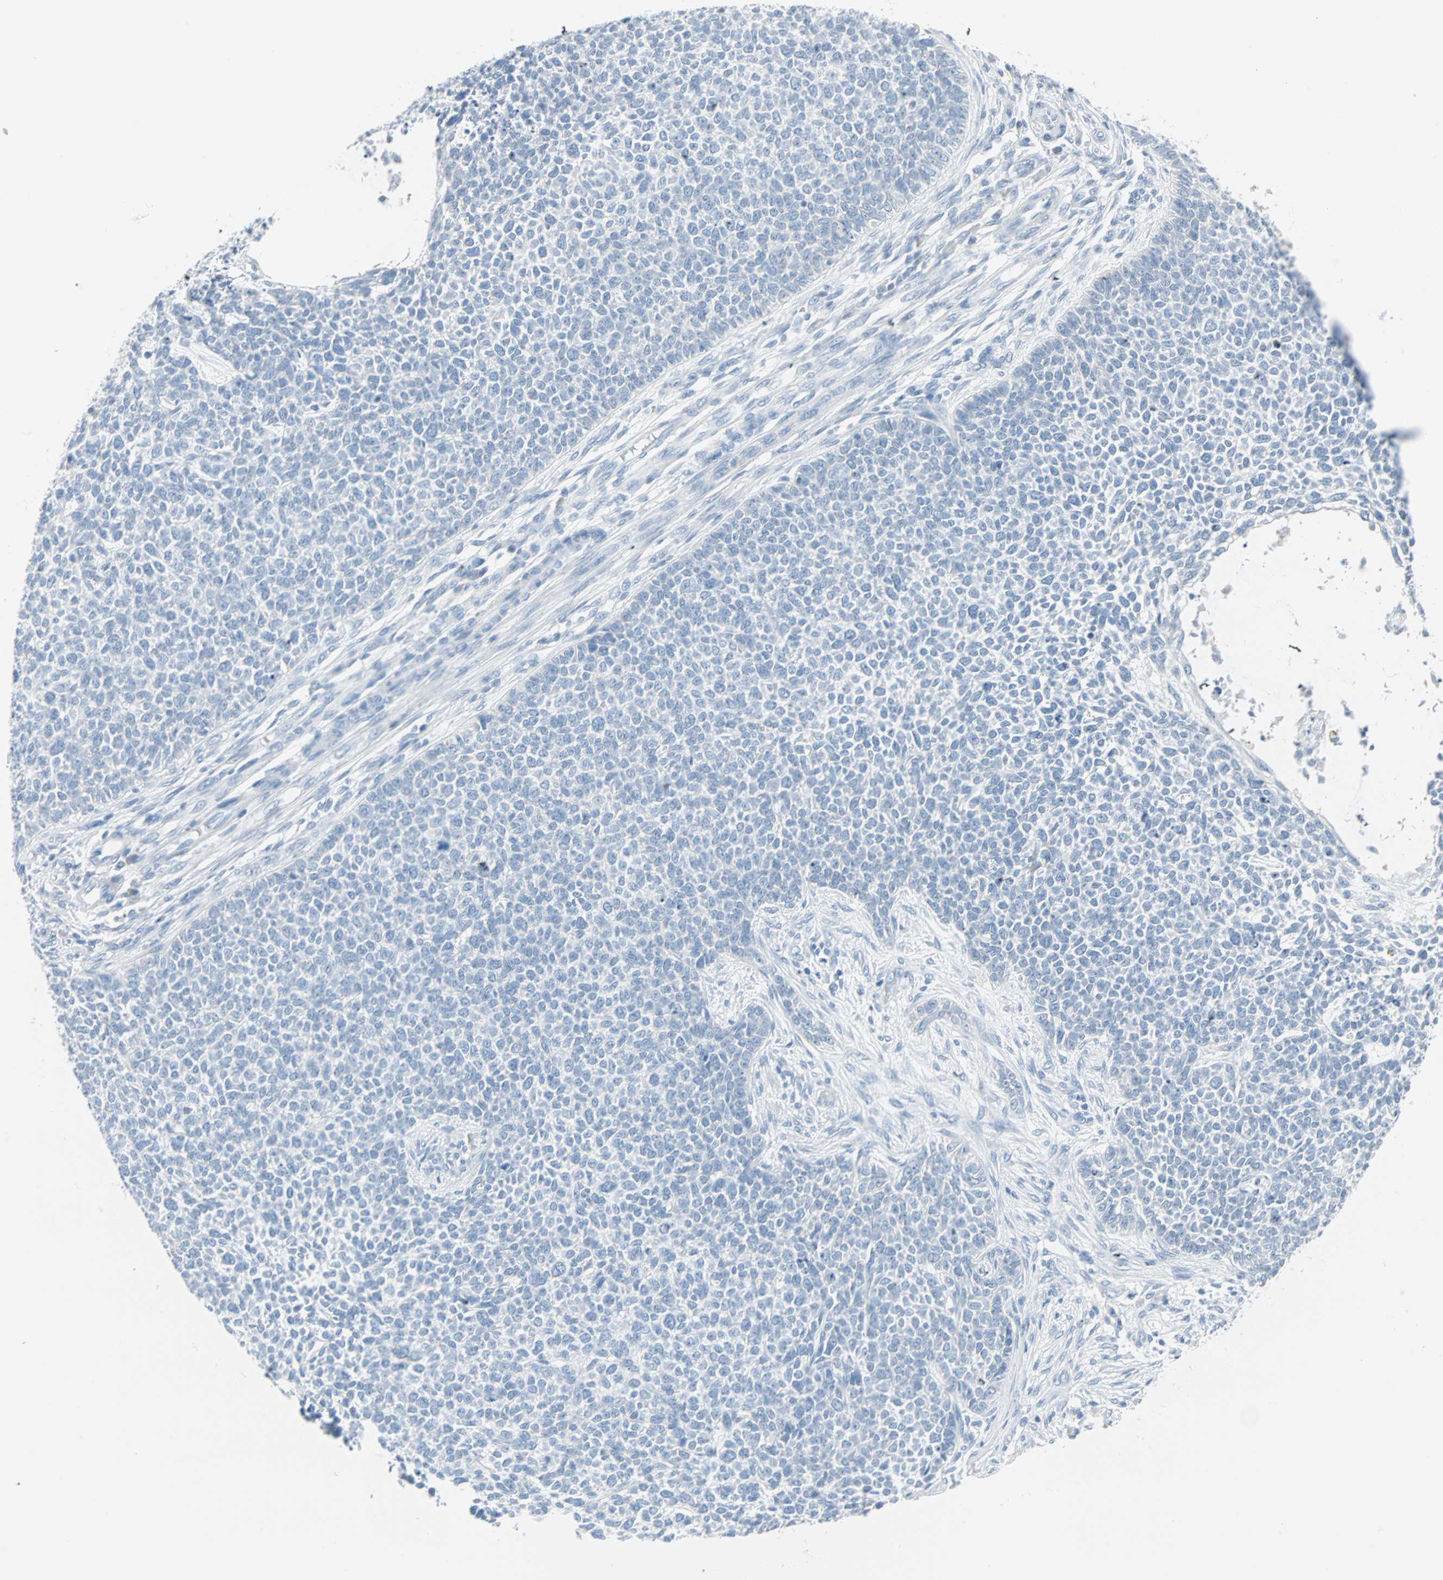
{"staining": {"intensity": "negative", "quantity": "none", "location": "none"}, "tissue": "skin cancer", "cell_type": "Tumor cells", "image_type": "cancer", "snomed": [{"axis": "morphology", "description": "Basal cell carcinoma"}, {"axis": "topography", "description": "Skin"}], "caption": "Skin cancer stained for a protein using IHC exhibits no positivity tumor cells.", "gene": "STX1A", "patient": {"sex": "female", "age": 84}}